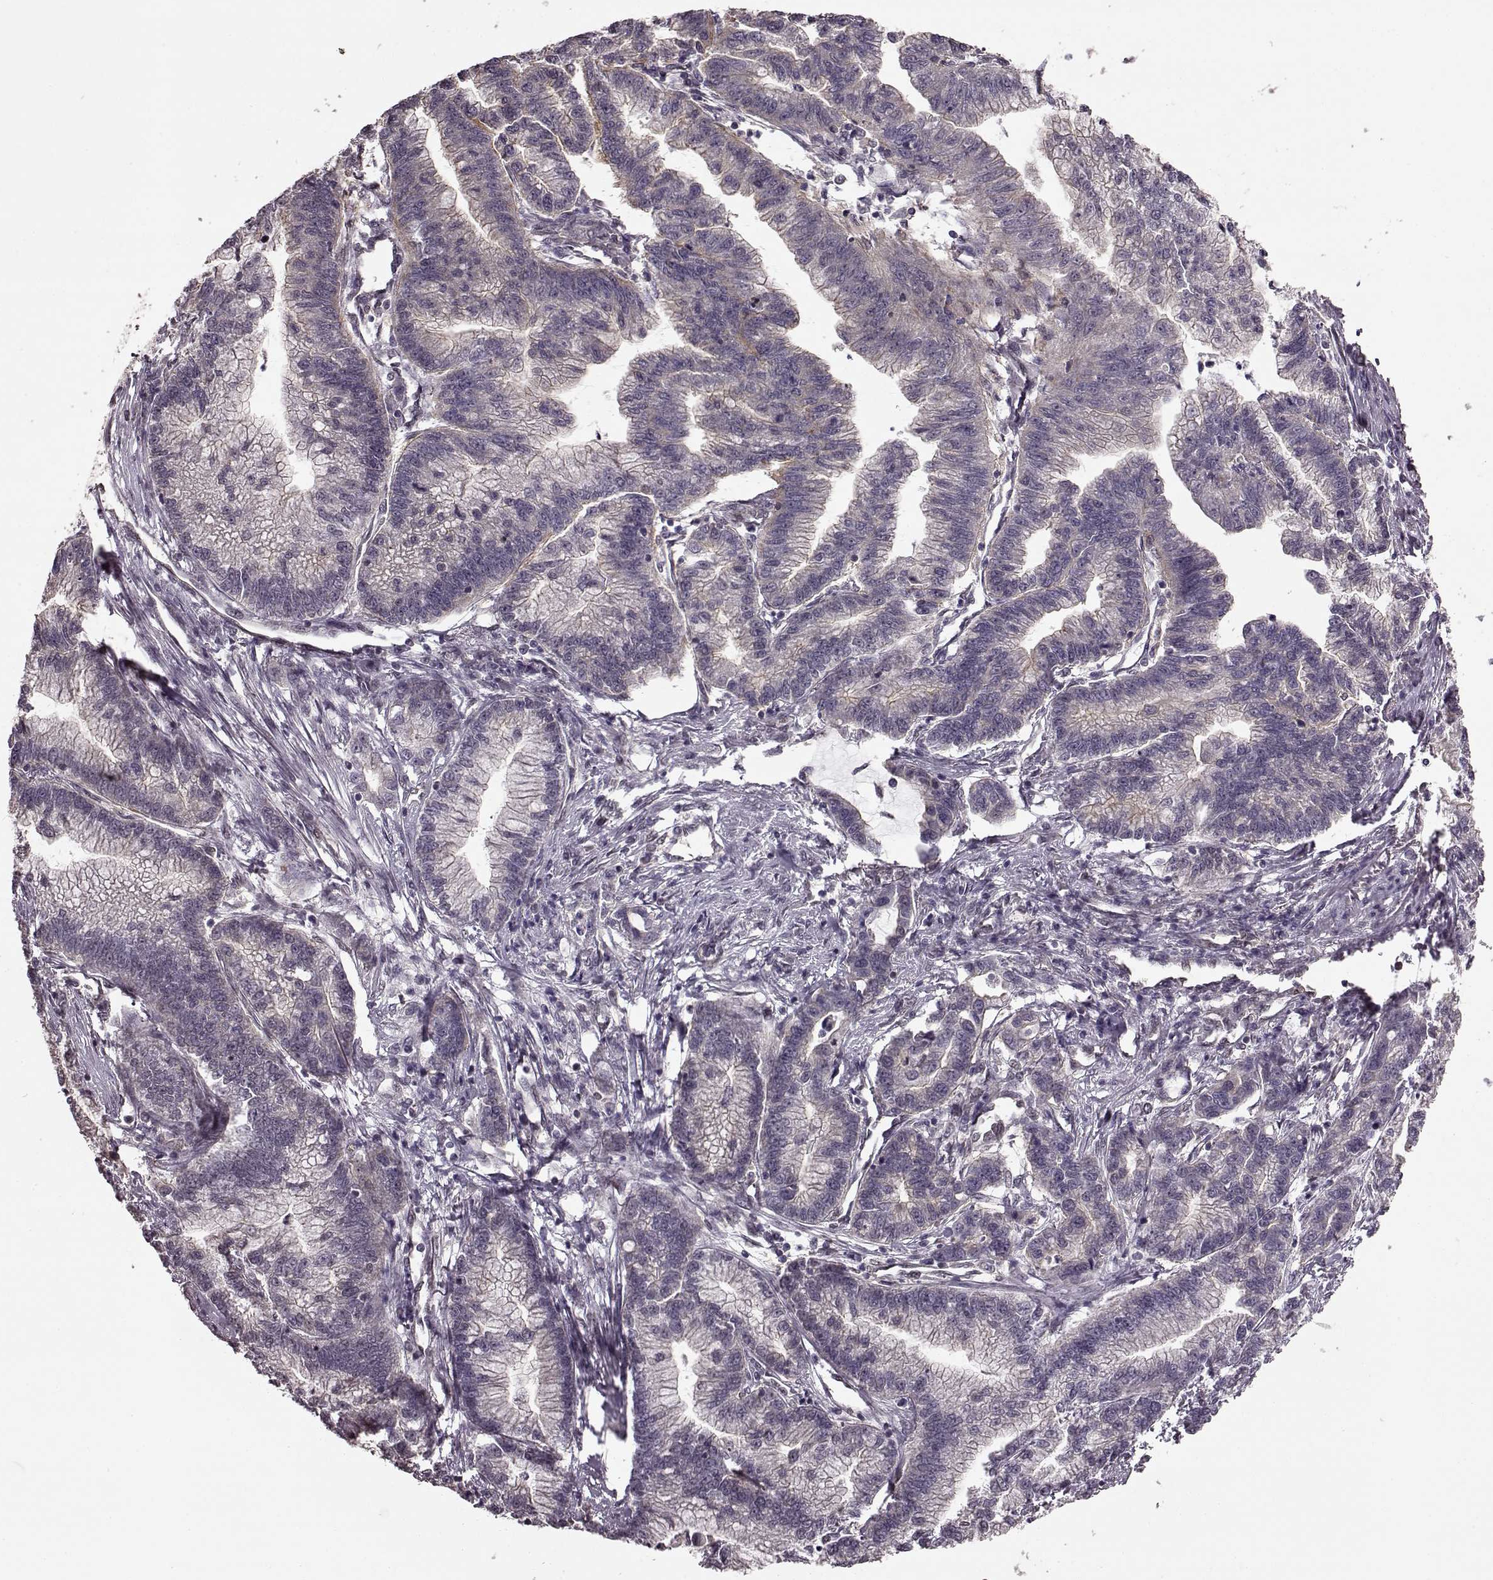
{"staining": {"intensity": "negative", "quantity": "none", "location": "none"}, "tissue": "stomach cancer", "cell_type": "Tumor cells", "image_type": "cancer", "snomed": [{"axis": "morphology", "description": "Adenocarcinoma, NOS"}, {"axis": "topography", "description": "Stomach"}], "caption": "Micrograph shows no protein positivity in tumor cells of adenocarcinoma (stomach) tissue.", "gene": "FTO", "patient": {"sex": "male", "age": 83}}